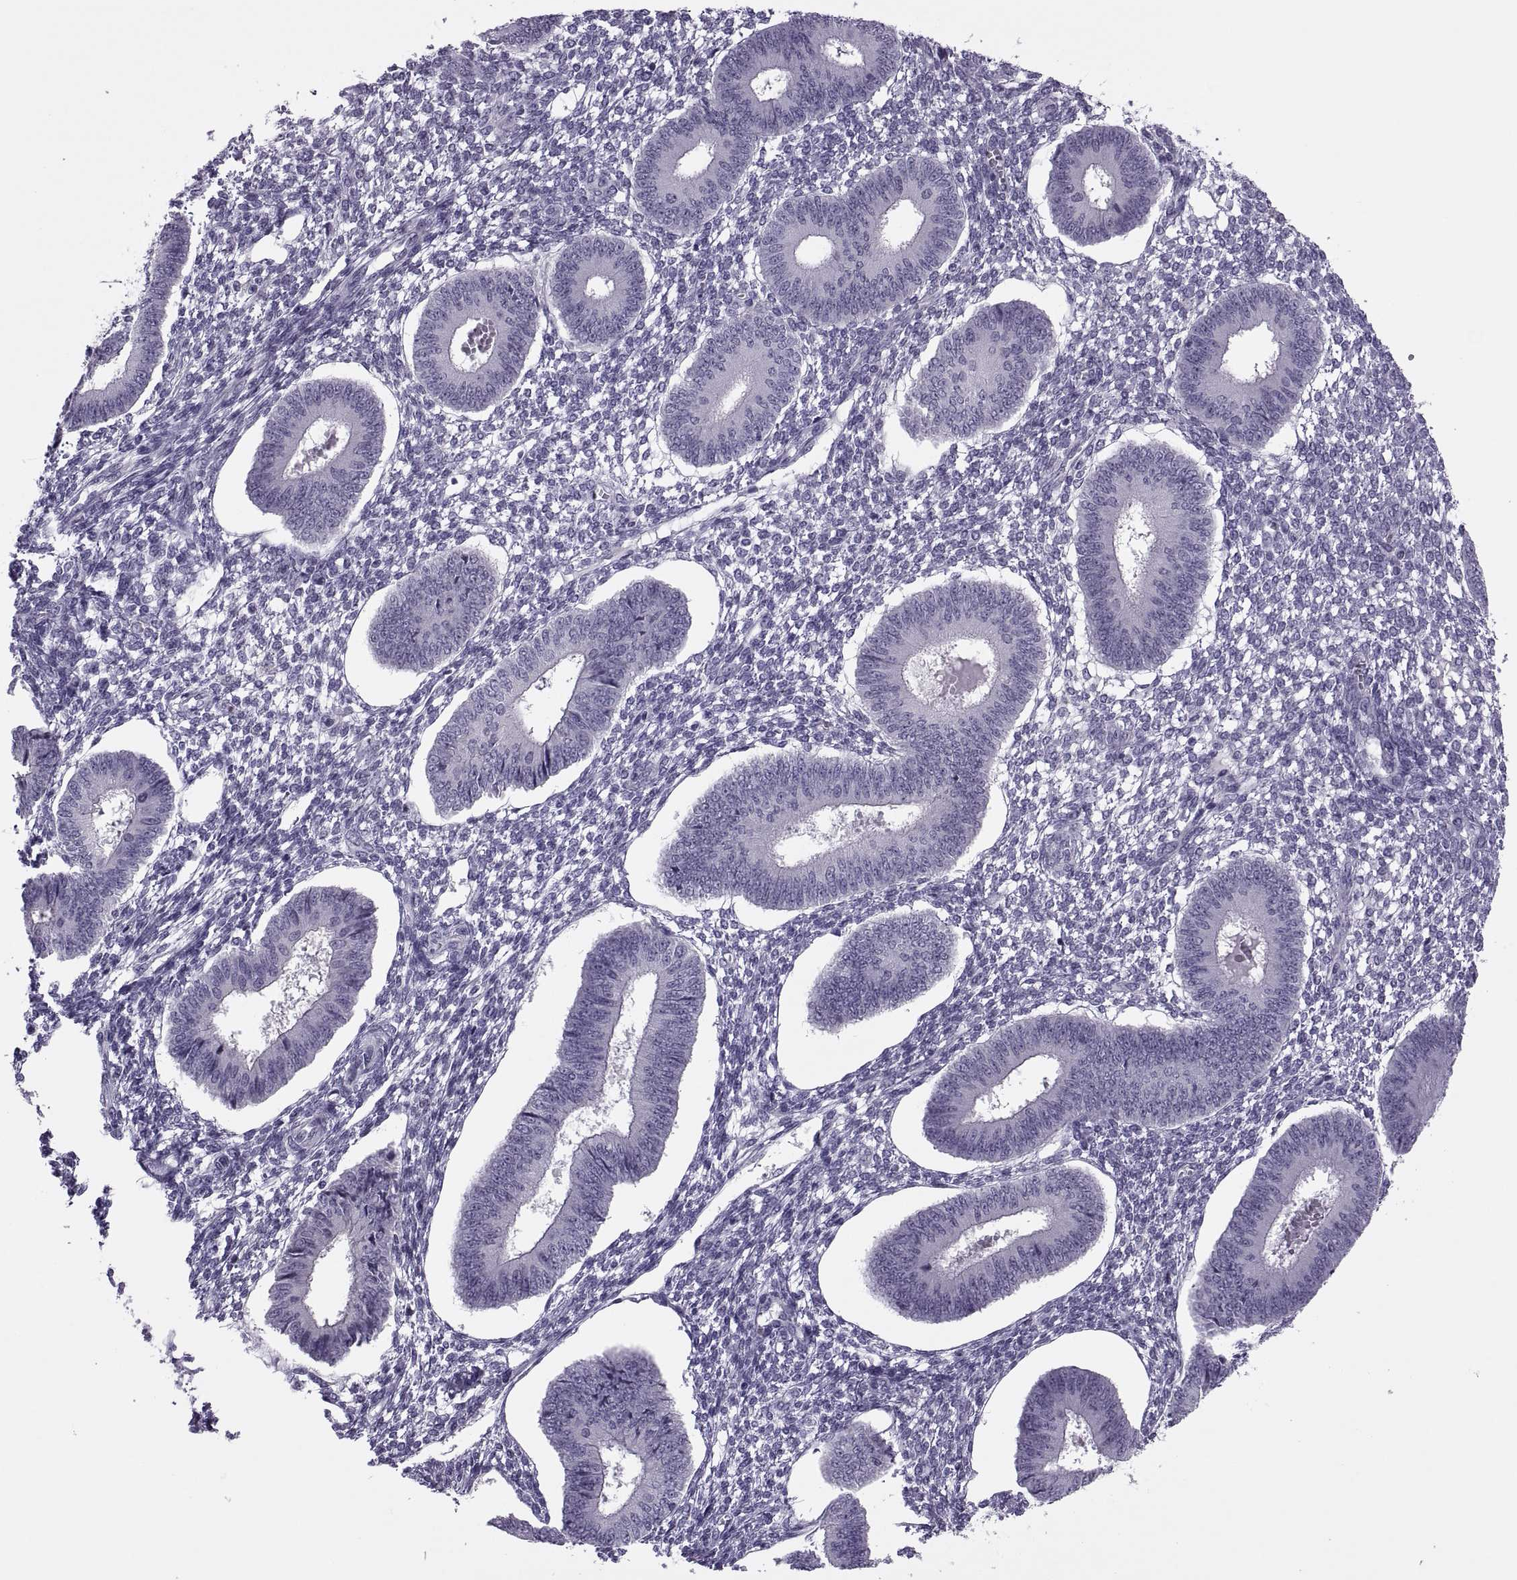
{"staining": {"intensity": "negative", "quantity": "none", "location": "none"}, "tissue": "endometrium", "cell_type": "Cells in endometrial stroma", "image_type": "normal", "snomed": [{"axis": "morphology", "description": "Normal tissue, NOS"}, {"axis": "topography", "description": "Endometrium"}], "caption": "Protein analysis of benign endometrium reveals no significant positivity in cells in endometrial stroma.", "gene": "SYNGR4", "patient": {"sex": "female", "age": 42}}